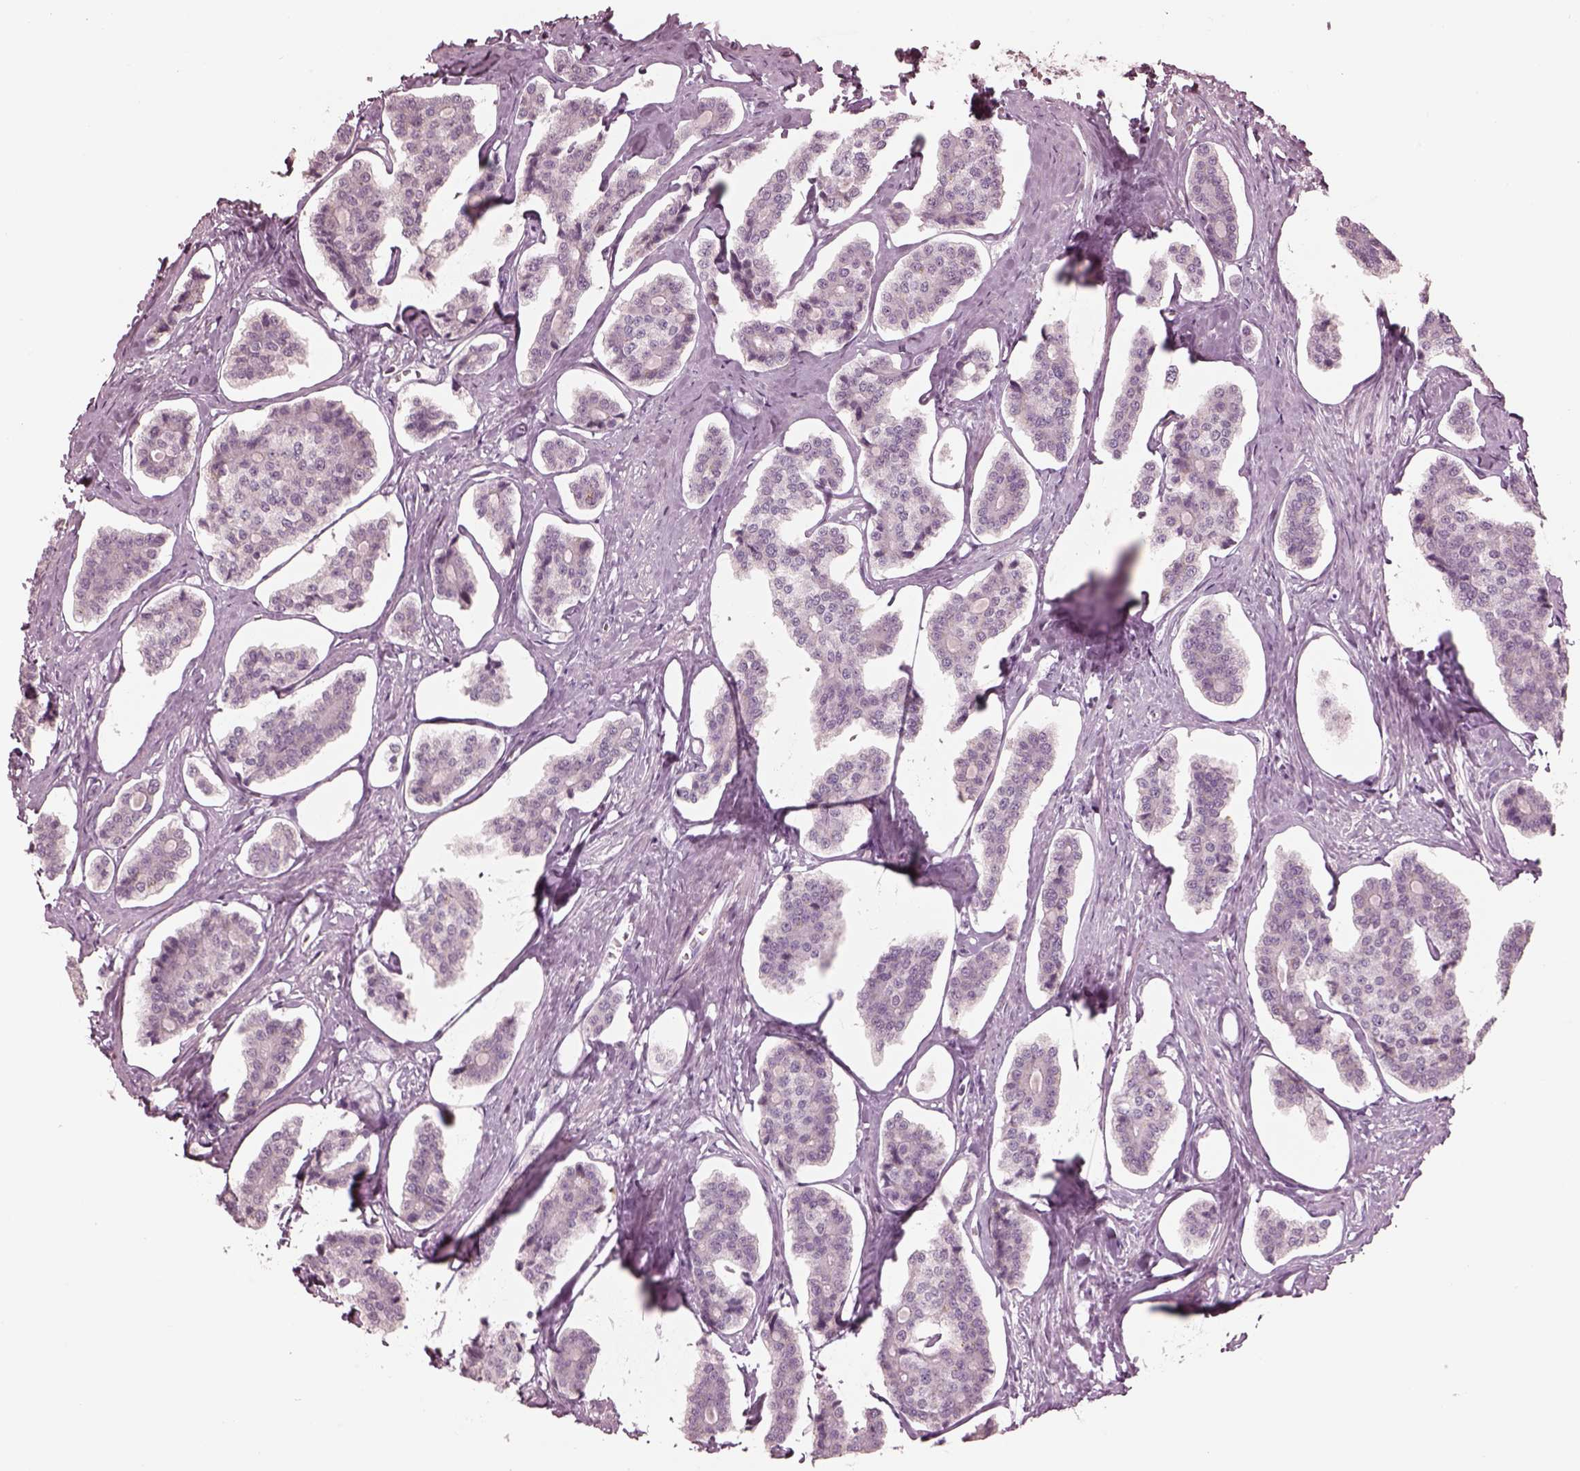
{"staining": {"intensity": "negative", "quantity": "none", "location": "none"}, "tissue": "carcinoid", "cell_type": "Tumor cells", "image_type": "cancer", "snomed": [{"axis": "morphology", "description": "Carcinoid, malignant, NOS"}, {"axis": "topography", "description": "Small intestine"}], "caption": "Immunohistochemical staining of malignant carcinoid demonstrates no significant expression in tumor cells. (DAB (3,3'-diaminobenzidine) IHC visualized using brightfield microscopy, high magnification).", "gene": "PDCD1", "patient": {"sex": "female", "age": 65}}